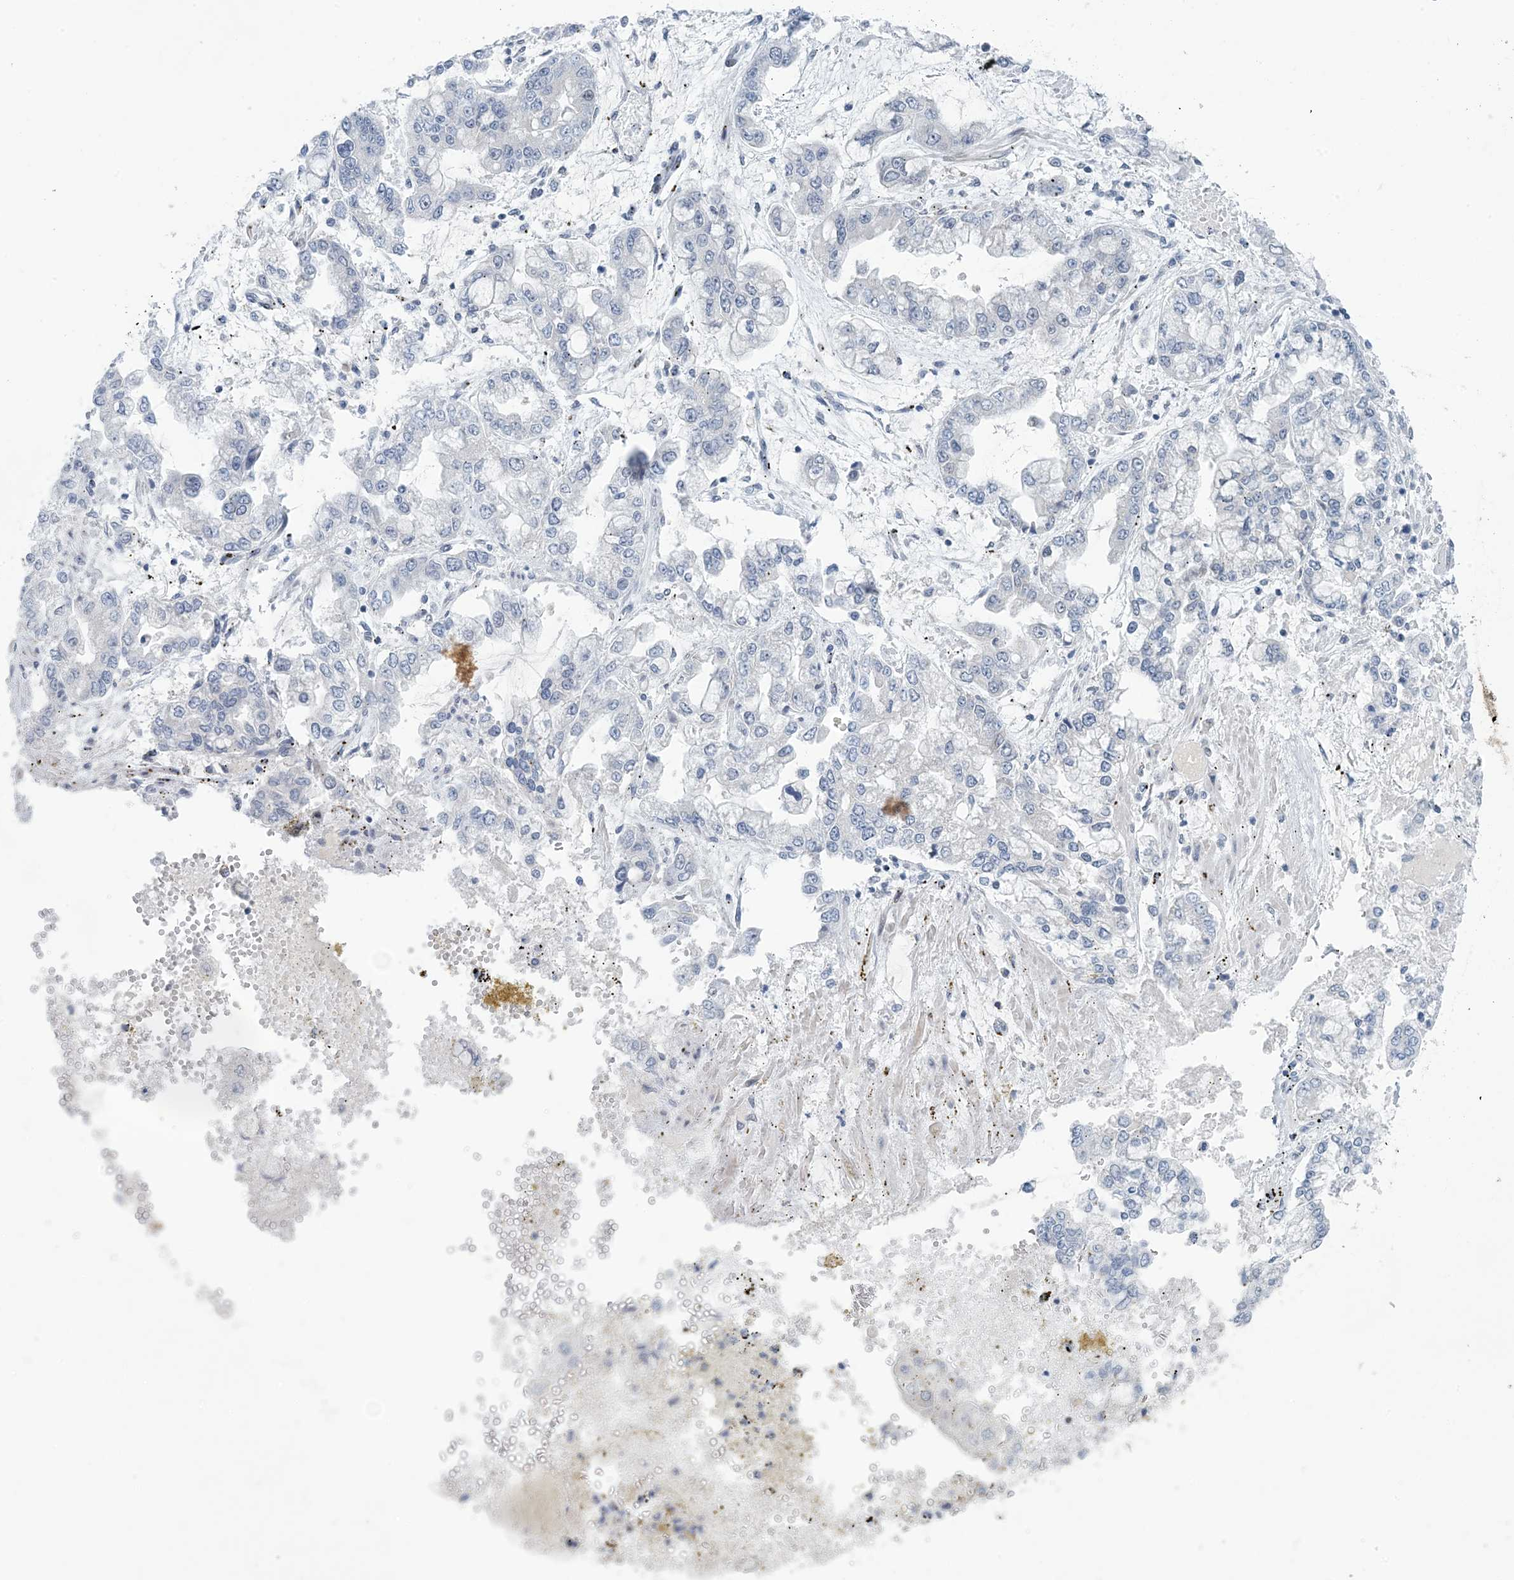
{"staining": {"intensity": "negative", "quantity": "none", "location": "none"}, "tissue": "stomach cancer", "cell_type": "Tumor cells", "image_type": "cancer", "snomed": [{"axis": "morphology", "description": "Normal tissue, NOS"}, {"axis": "morphology", "description": "Adenocarcinoma, NOS"}, {"axis": "topography", "description": "Stomach, upper"}, {"axis": "topography", "description": "Stomach"}], "caption": "IHC photomicrograph of human stomach cancer (adenocarcinoma) stained for a protein (brown), which exhibits no positivity in tumor cells.", "gene": "MBD2", "patient": {"sex": "male", "age": 76}}